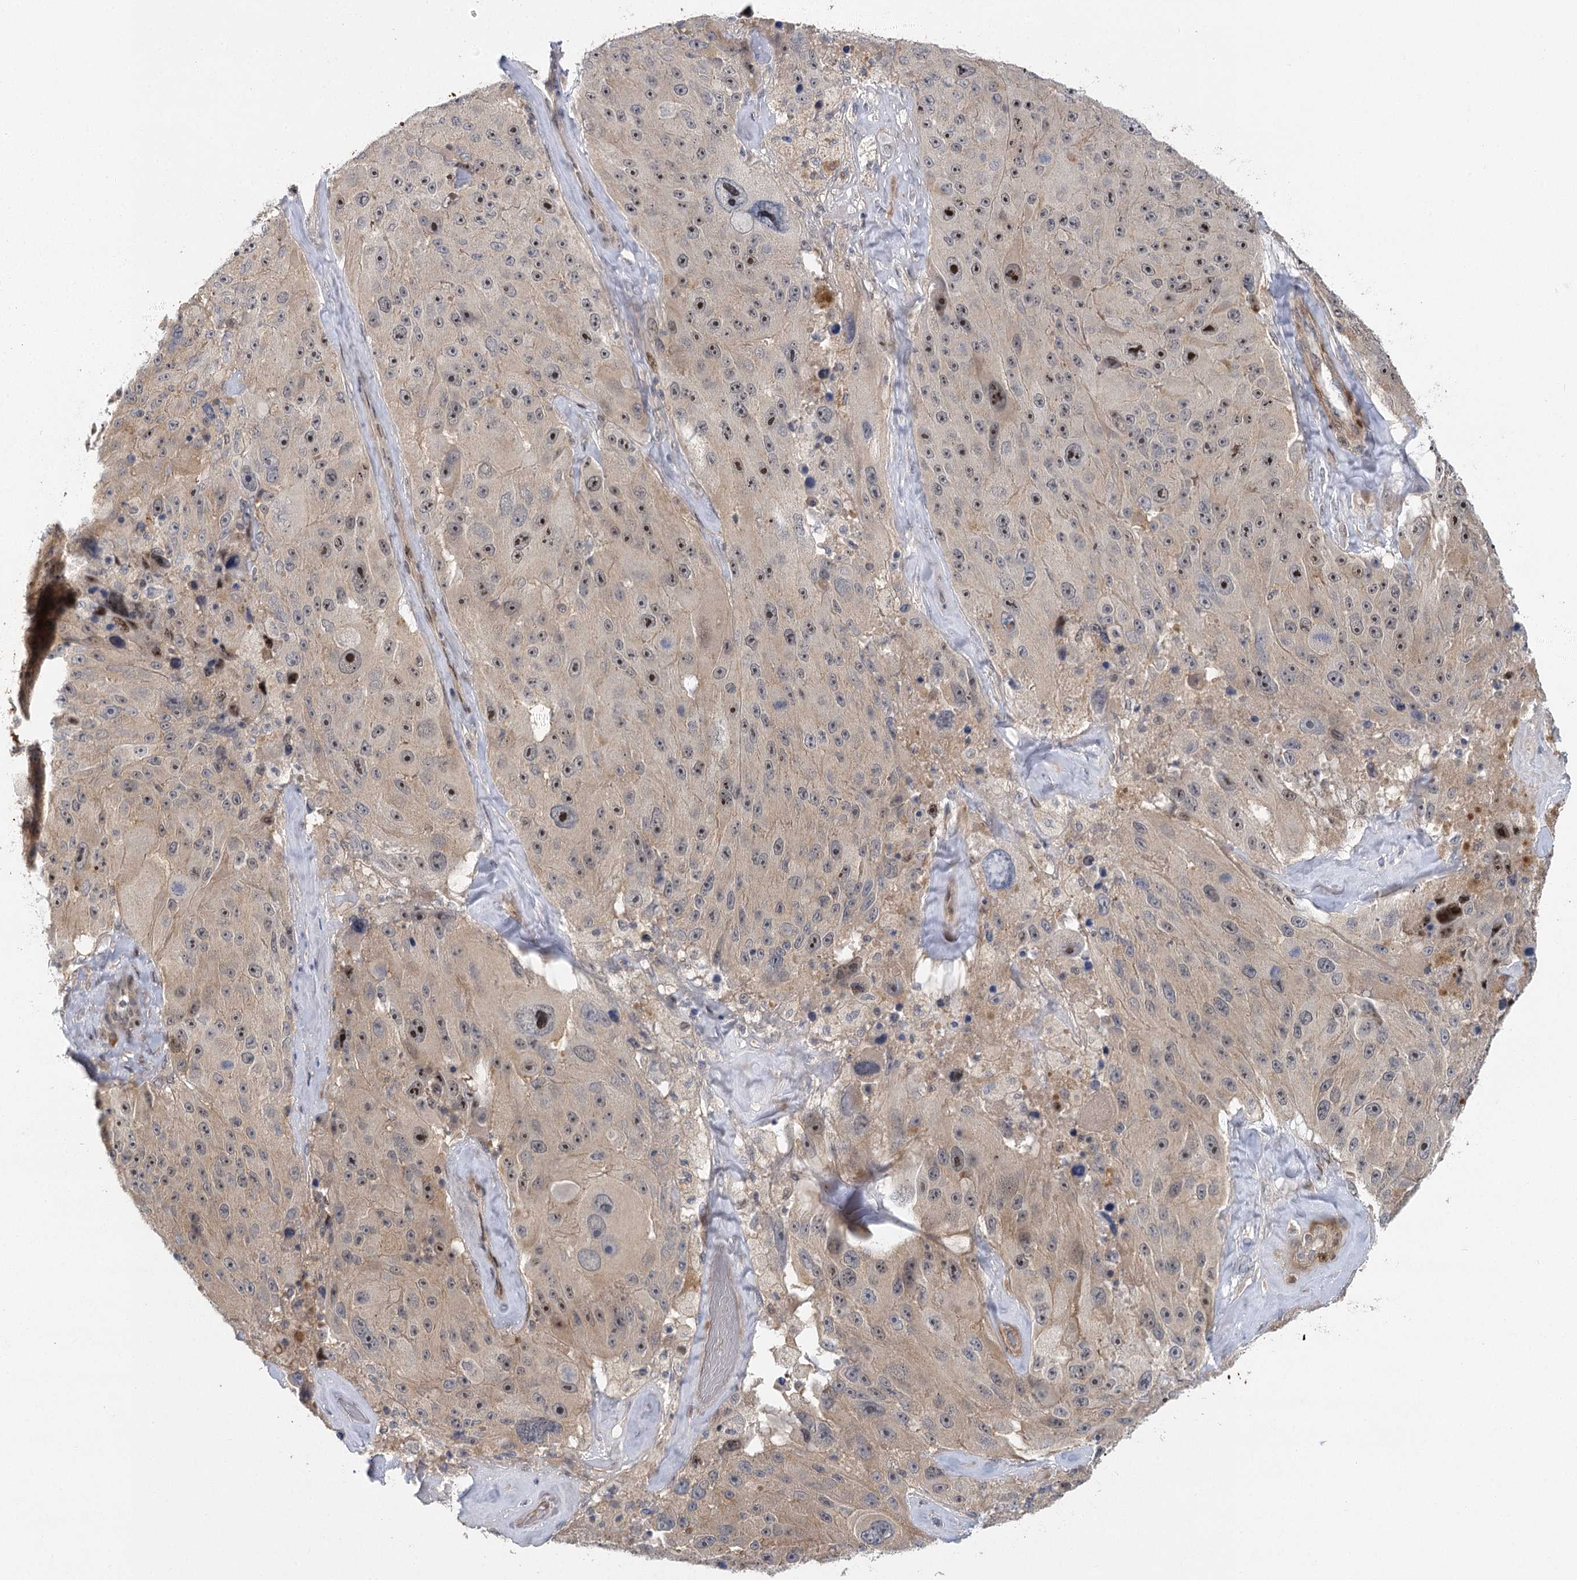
{"staining": {"intensity": "strong", "quantity": "<25%", "location": "nuclear"}, "tissue": "melanoma", "cell_type": "Tumor cells", "image_type": "cancer", "snomed": [{"axis": "morphology", "description": "Malignant melanoma, Metastatic site"}, {"axis": "topography", "description": "Lymph node"}], "caption": "Tumor cells reveal medium levels of strong nuclear expression in approximately <25% of cells in human melanoma.", "gene": "IL11RA", "patient": {"sex": "male", "age": 62}}